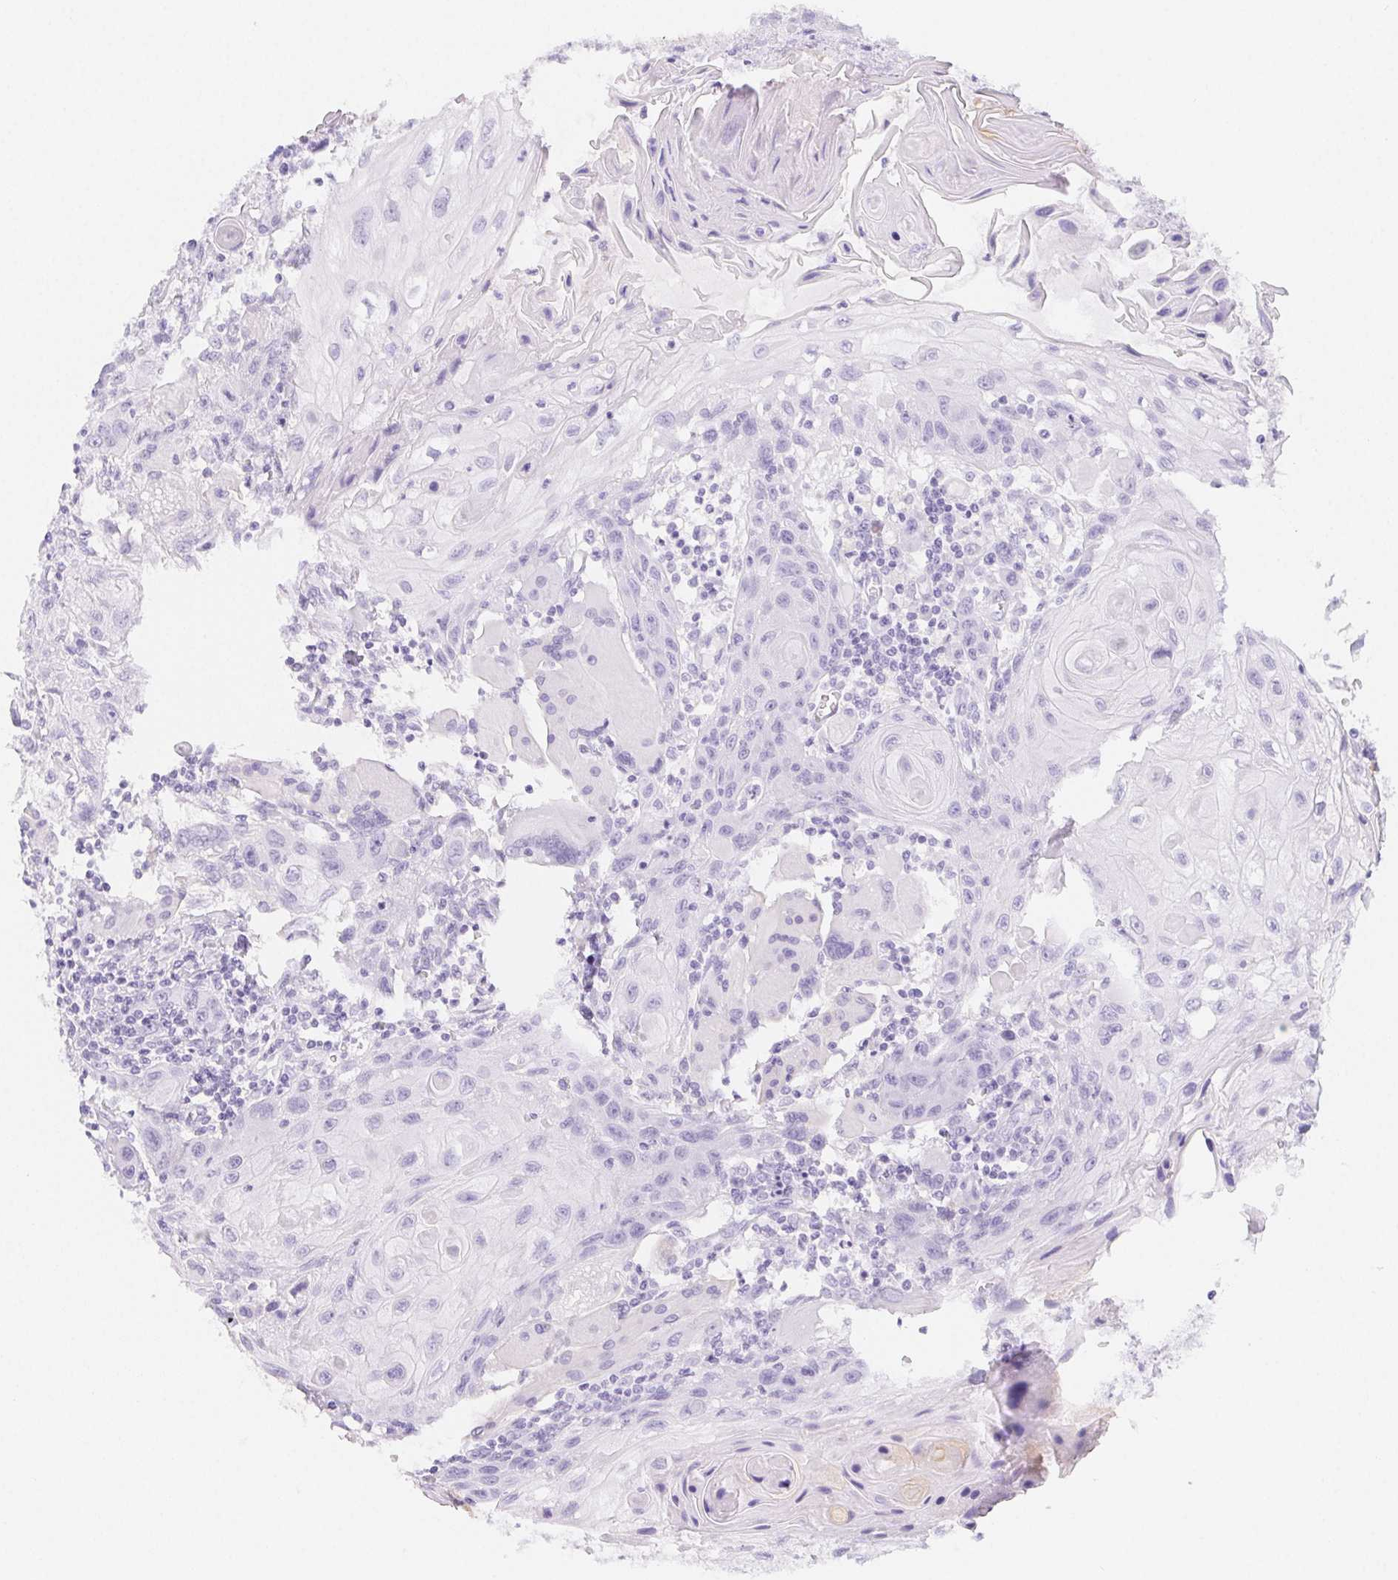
{"staining": {"intensity": "negative", "quantity": "none", "location": "none"}, "tissue": "head and neck cancer", "cell_type": "Tumor cells", "image_type": "cancer", "snomed": [{"axis": "morphology", "description": "Squamous cell carcinoma, NOS"}, {"axis": "topography", "description": "Oral tissue"}, {"axis": "topography", "description": "Head-Neck"}], "caption": "Immunohistochemistry of head and neck cancer reveals no positivity in tumor cells.", "gene": "ZBBX", "patient": {"sex": "male", "age": 58}}